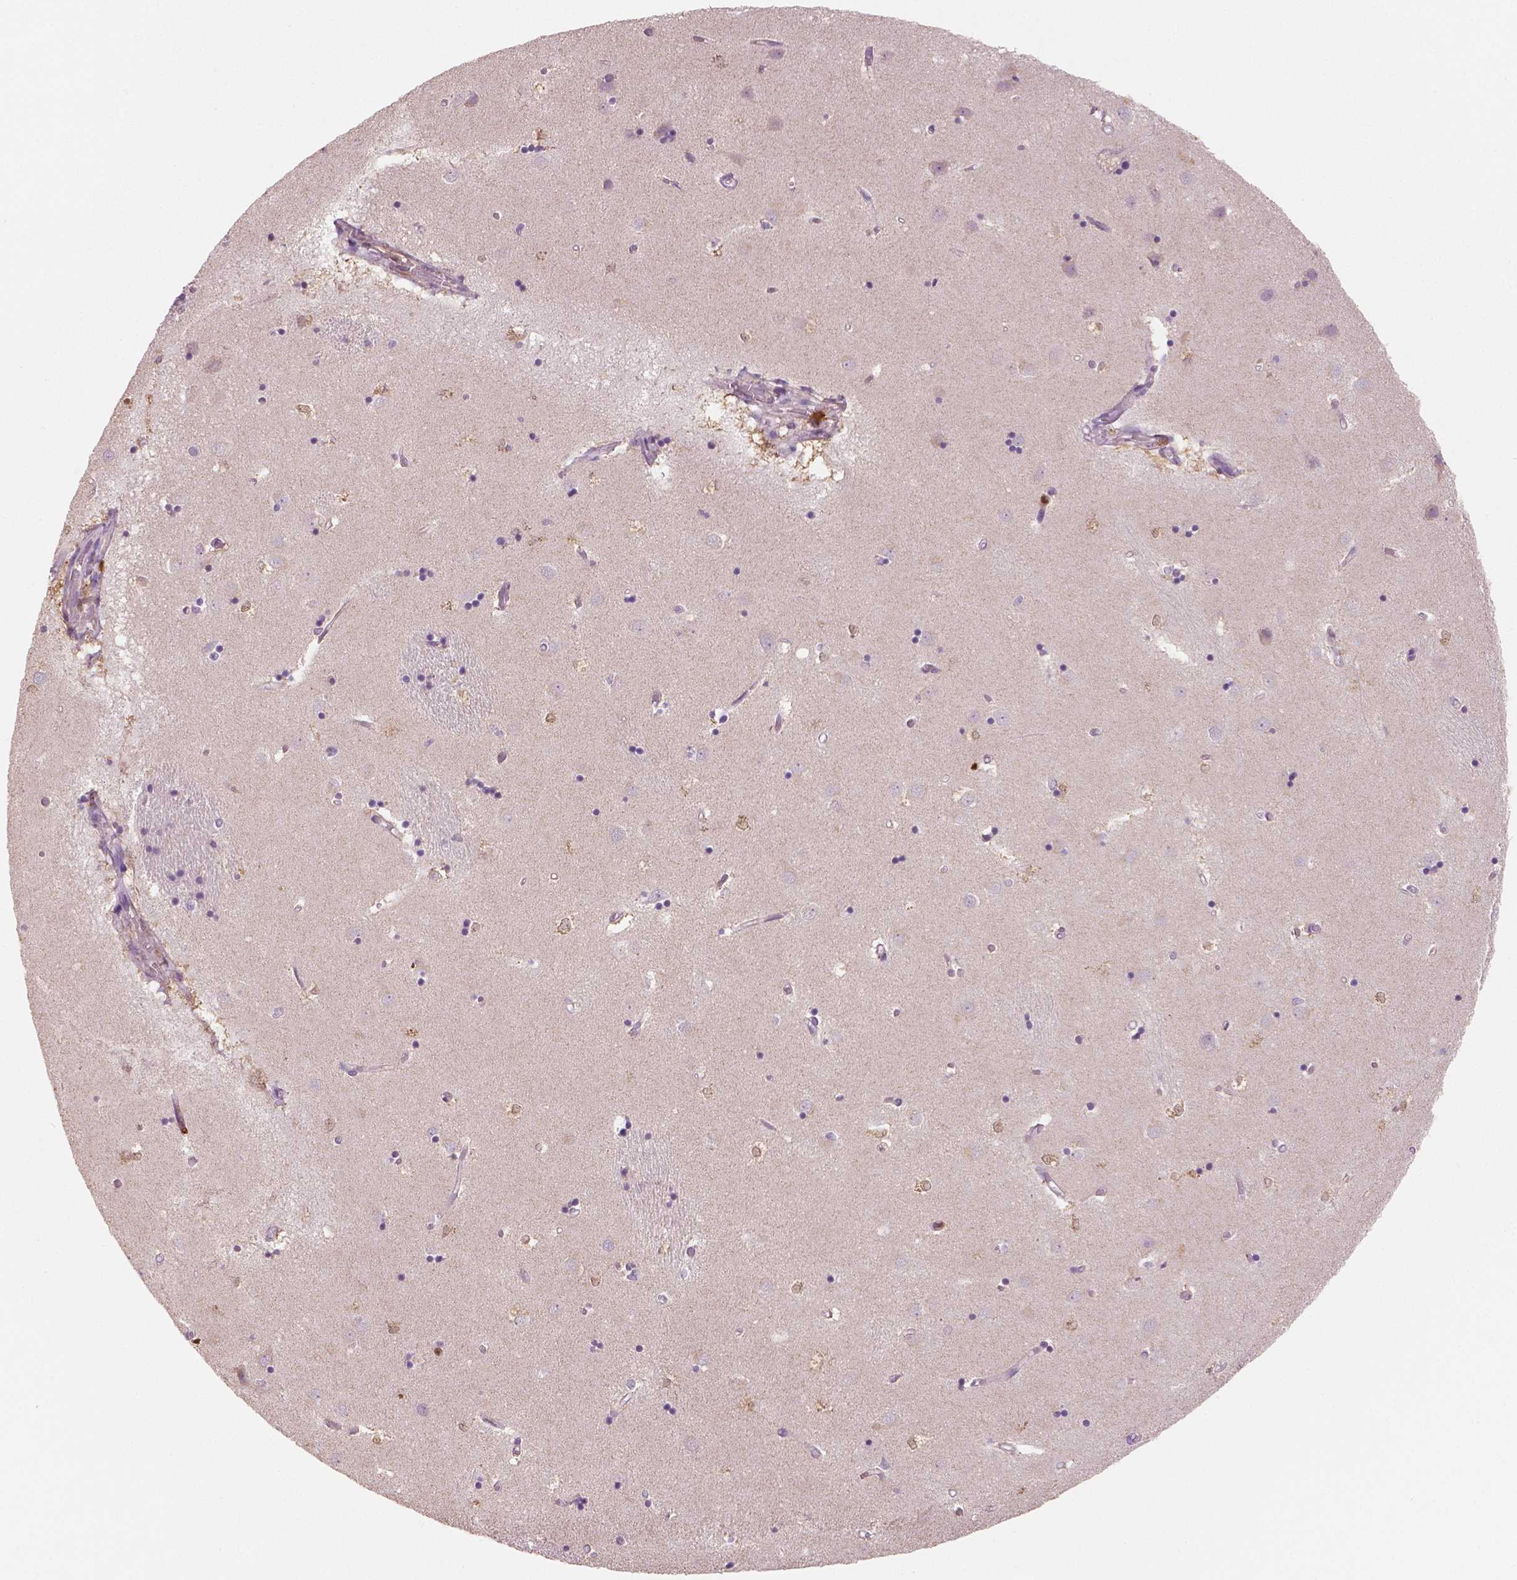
{"staining": {"intensity": "negative", "quantity": "none", "location": "none"}, "tissue": "caudate", "cell_type": "Glial cells", "image_type": "normal", "snomed": [{"axis": "morphology", "description": "Normal tissue, NOS"}, {"axis": "topography", "description": "Lateral ventricle wall"}], "caption": "IHC image of benign caudate: caudate stained with DAB exhibits no significant protein staining in glial cells.", "gene": "S100A4", "patient": {"sex": "male", "age": 54}}